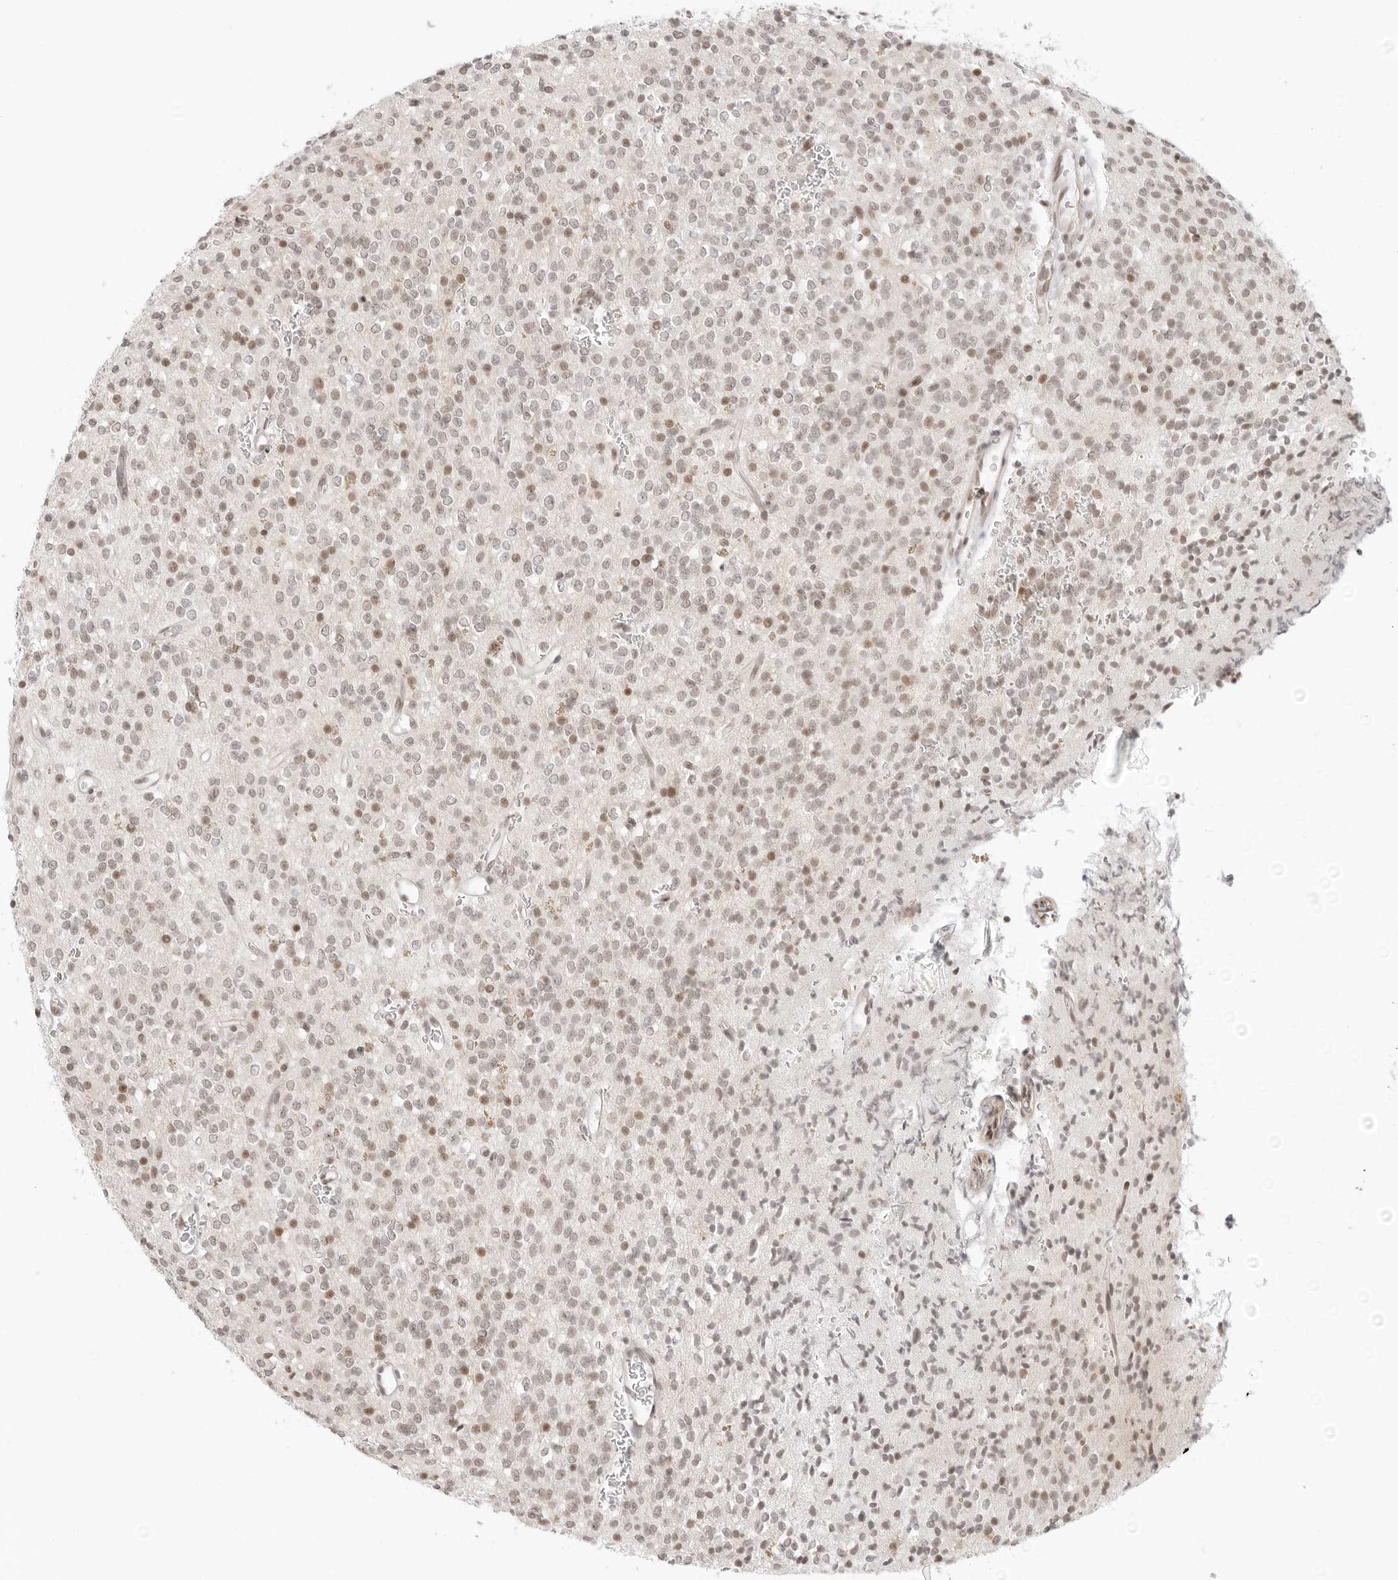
{"staining": {"intensity": "weak", "quantity": ">75%", "location": "nuclear"}, "tissue": "glioma", "cell_type": "Tumor cells", "image_type": "cancer", "snomed": [{"axis": "morphology", "description": "Glioma, malignant, High grade"}, {"axis": "topography", "description": "Brain"}], "caption": "The histopathology image reveals staining of glioma, revealing weak nuclear protein positivity (brown color) within tumor cells.", "gene": "TCIM", "patient": {"sex": "male", "age": 34}}